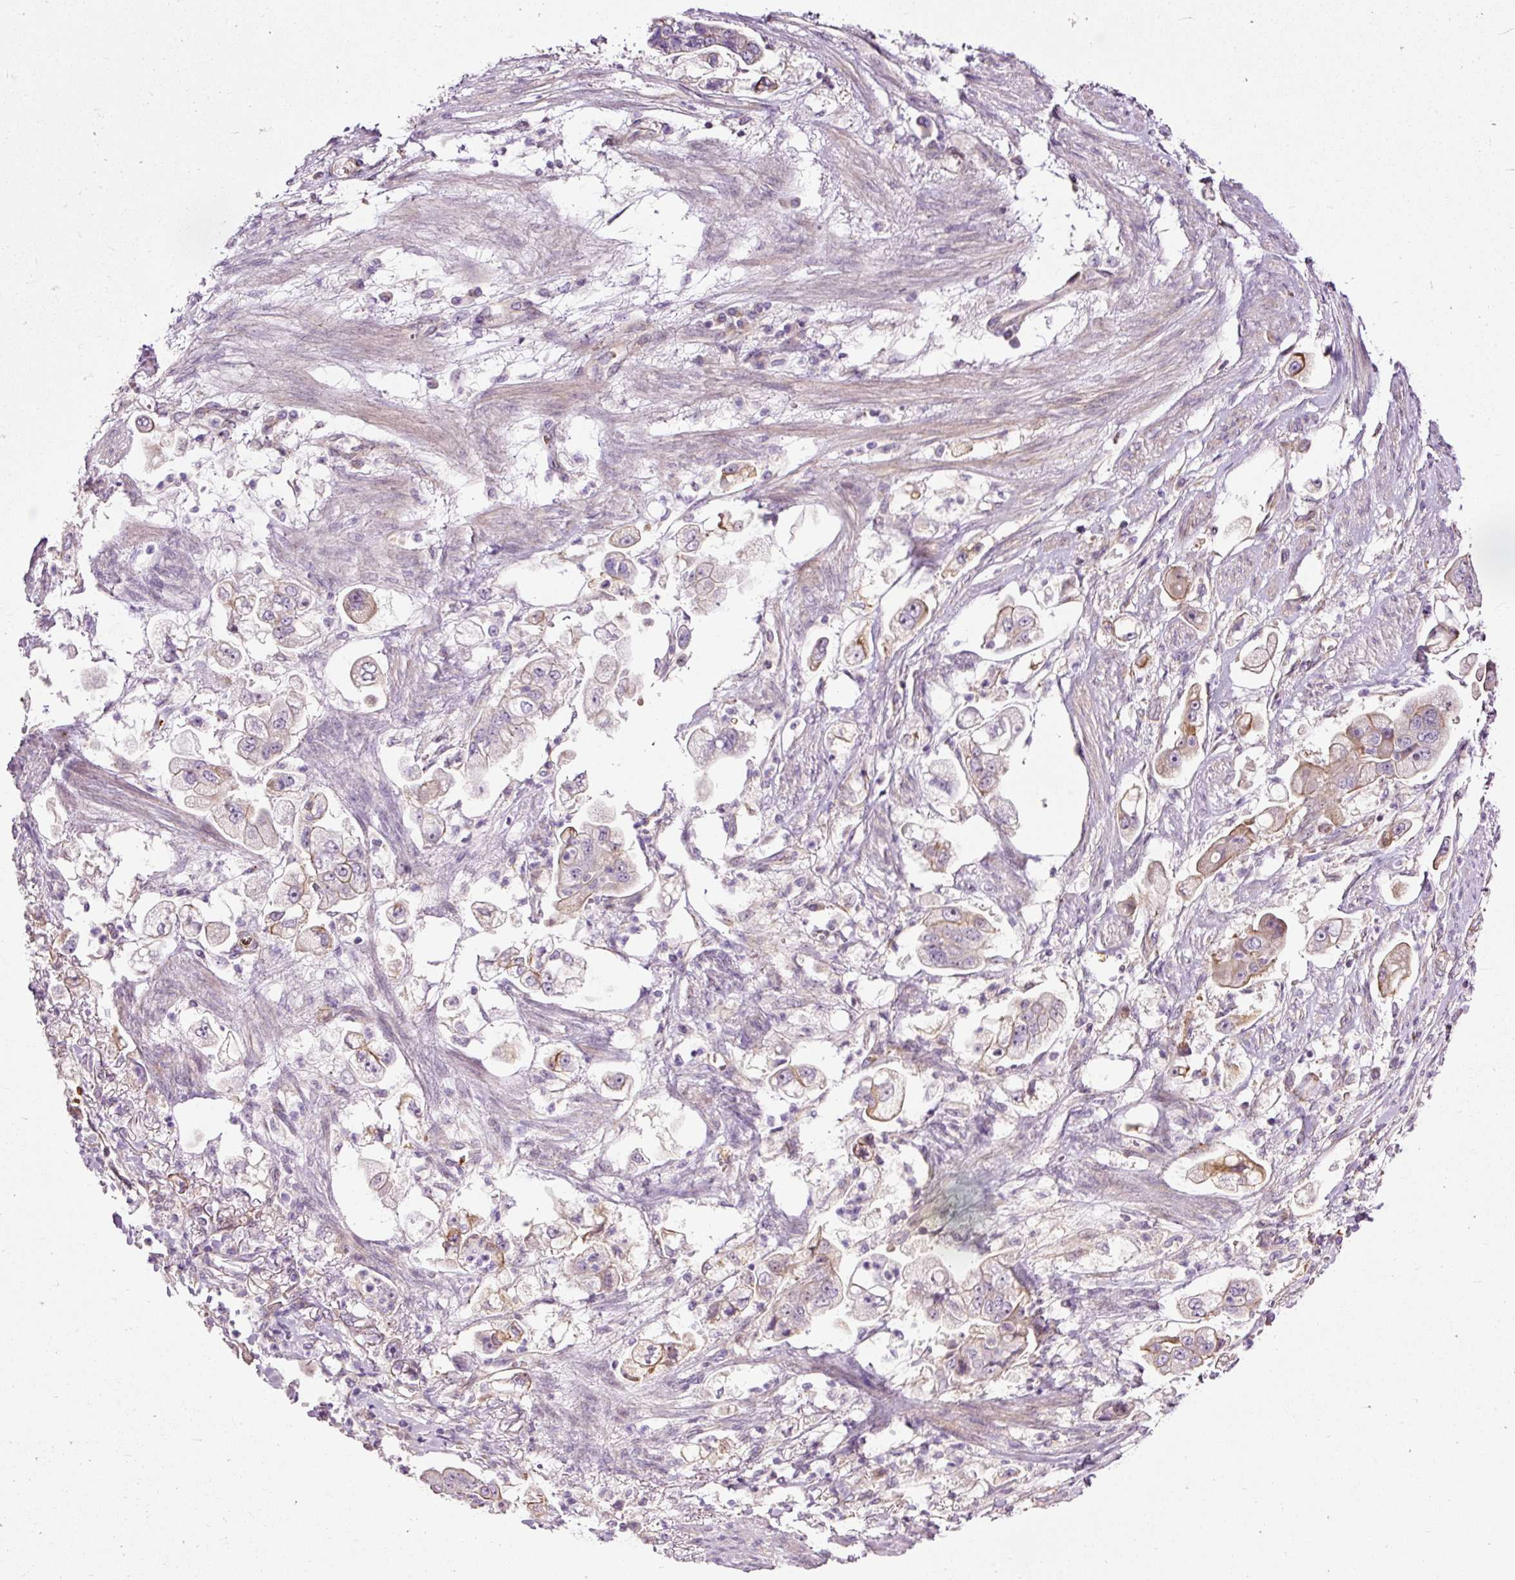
{"staining": {"intensity": "weak", "quantity": "25%-75%", "location": "cytoplasmic/membranous"}, "tissue": "stomach cancer", "cell_type": "Tumor cells", "image_type": "cancer", "snomed": [{"axis": "morphology", "description": "Adenocarcinoma, NOS"}, {"axis": "topography", "description": "Stomach"}], "caption": "An immunohistochemistry photomicrograph of tumor tissue is shown. Protein staining in brown shows weak cytoplasmic/membranous positivity in stomach cancer within tumor cells.", "gene": "USHBP1", "patient": {"sex": "male", "age": 62}}